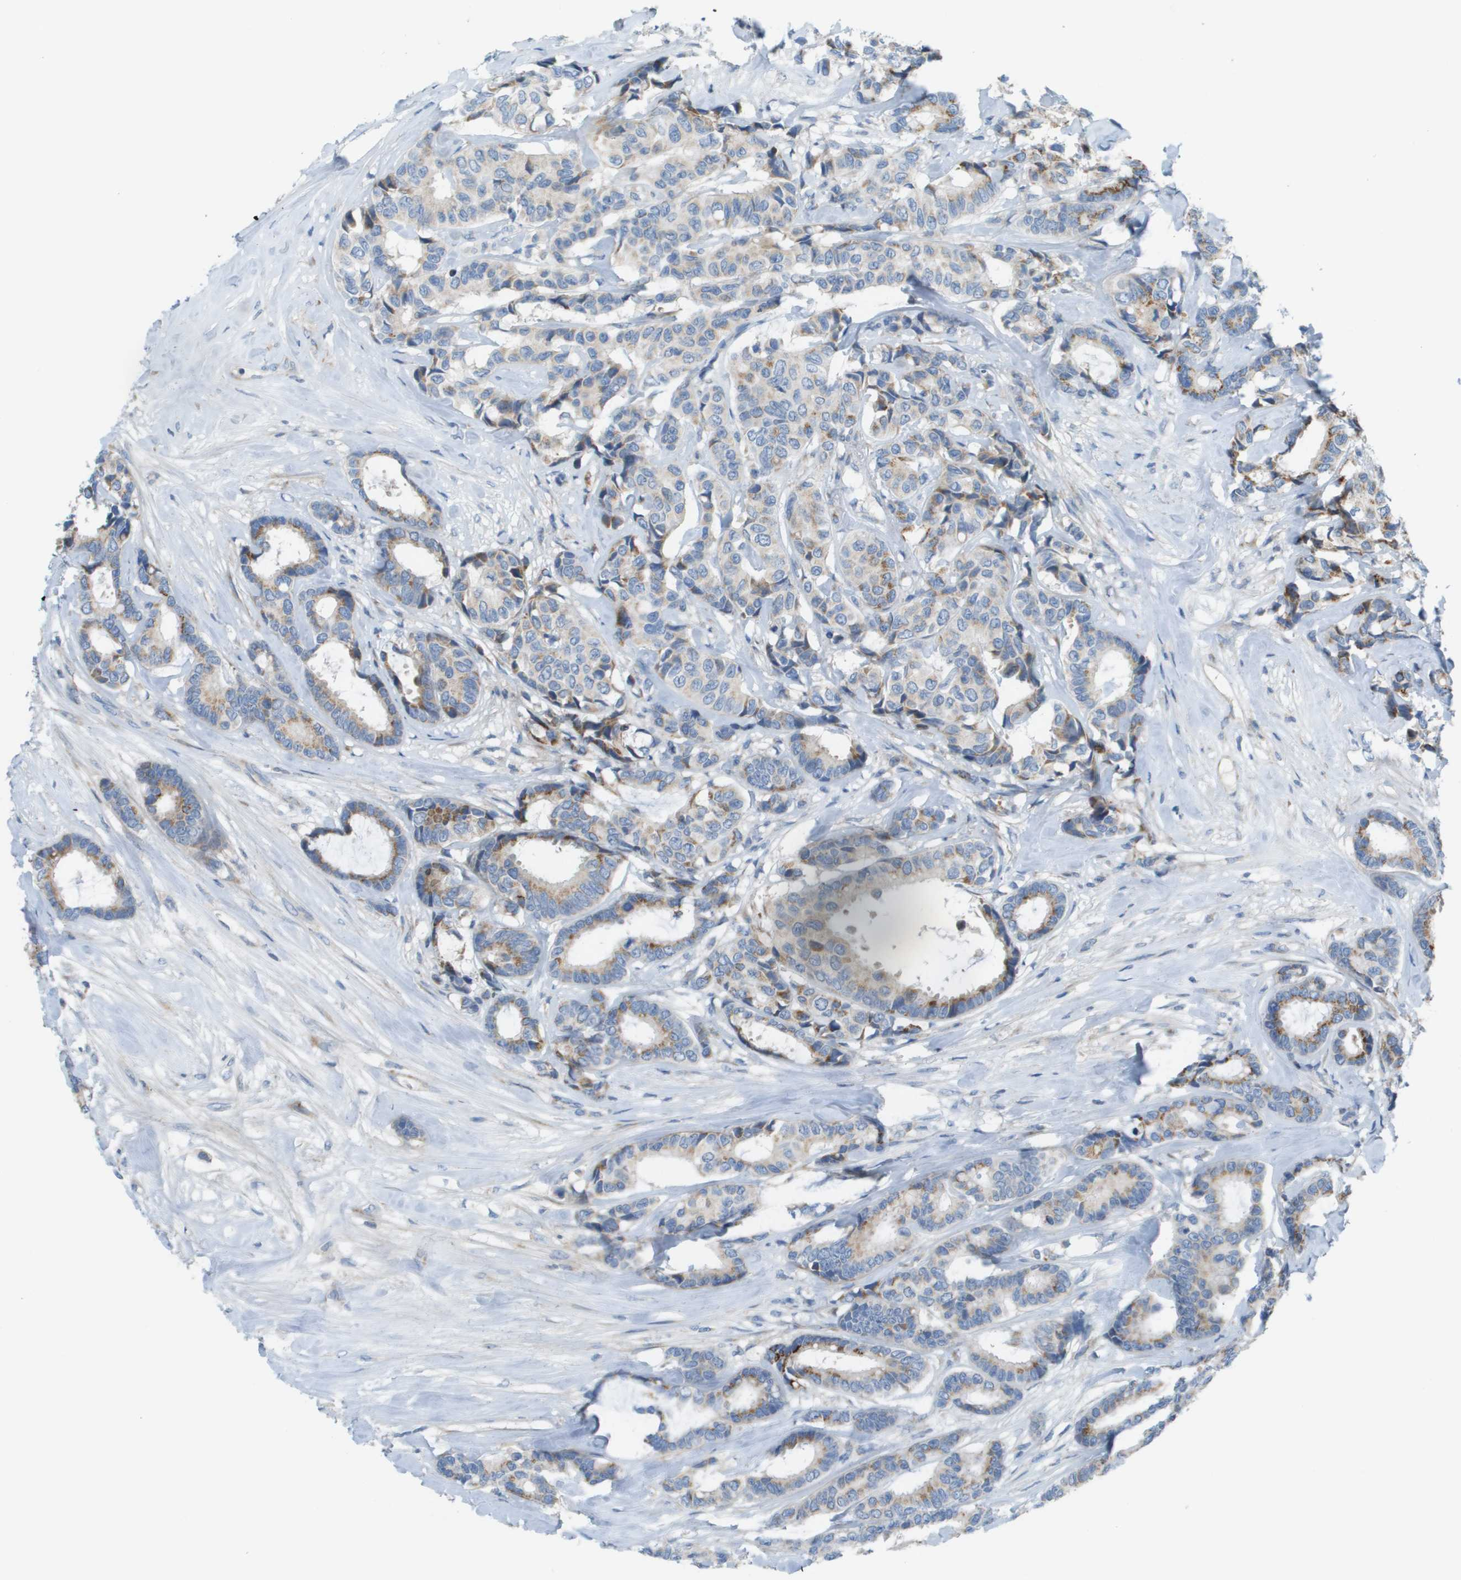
{"staining": {"intensity": "moderate", "quantity": "<25%", "location": "cytoplasmic/membranous"}, "tissue": "breast cancer", "cell_type": "Tumor cells", "image_type": "cancer", "snomed": [{"axis": "morphology", "description": "Duct carcinoma"}, {"axis": "topography", "description": "Breast"}], "caption": "Breast cancer (intraductal carcinoma) tissue demonstrates moderate cytoplasmic/membranous expression in about <25% of tumor cells, visualized by immunohistochemistry.", "gene": "GALNT6", "patient": {"sex": "female", "age": 87}}